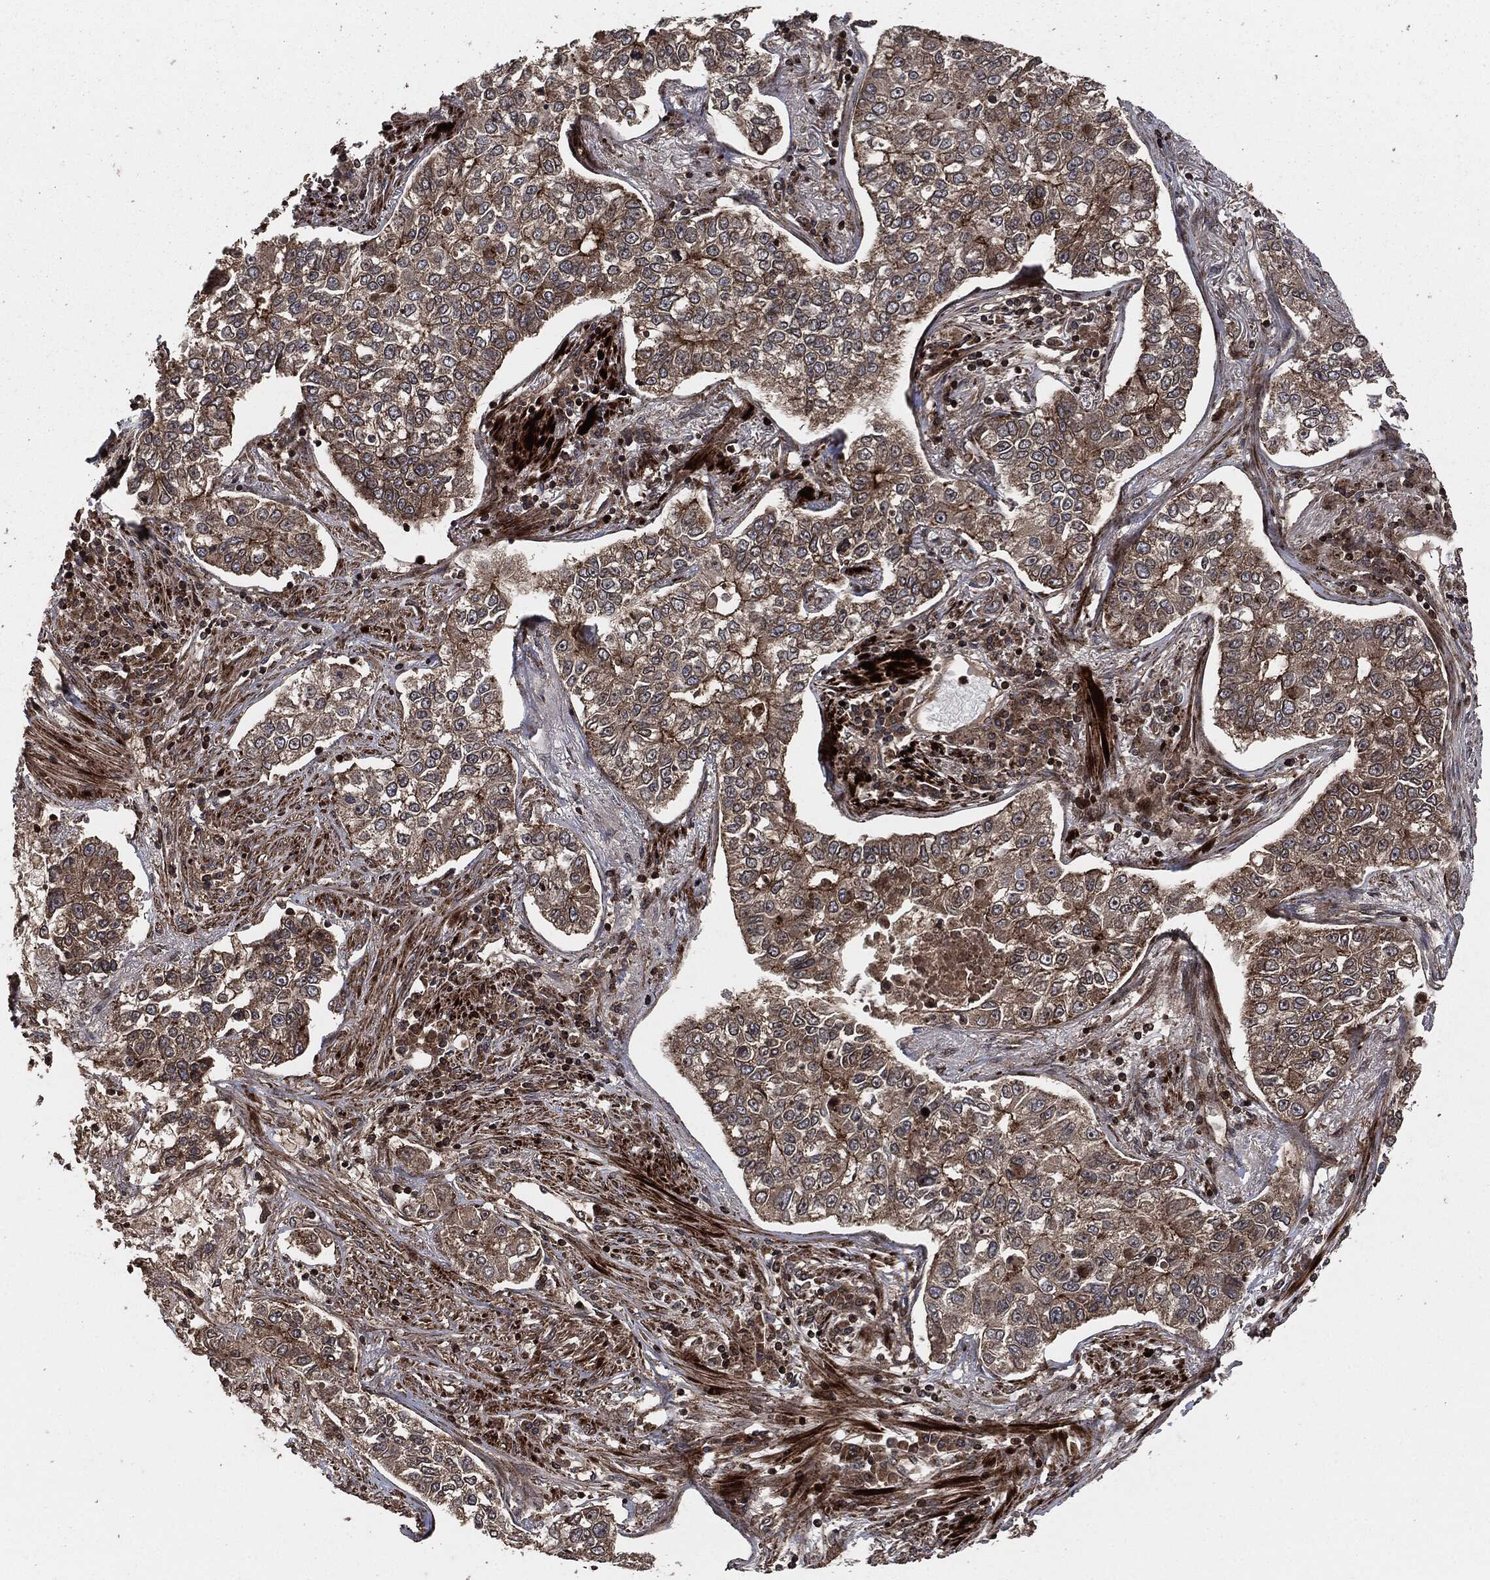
{"staining": {"intensity": "moderate", "quantity": "25%-75%", "location": "cytoplasmic/membranous"}, "tissue": "lung cancer", "cell_type": "Tumor cells", "image_type": "cancer", "snomed": [{"axis": "morphology", "description": "Adenocarcinoma, NOS"}, {"axis": "topography", "description": "Lung"}], "caption": "There is medium levels of moderate cytoplasmic/membranous staining in tumor cells of lung cancer, as demonstrated by immunohistochemical staining (brown color).", "gene": "IFIT1", "patient": {"sex": "male", "age": 49}}